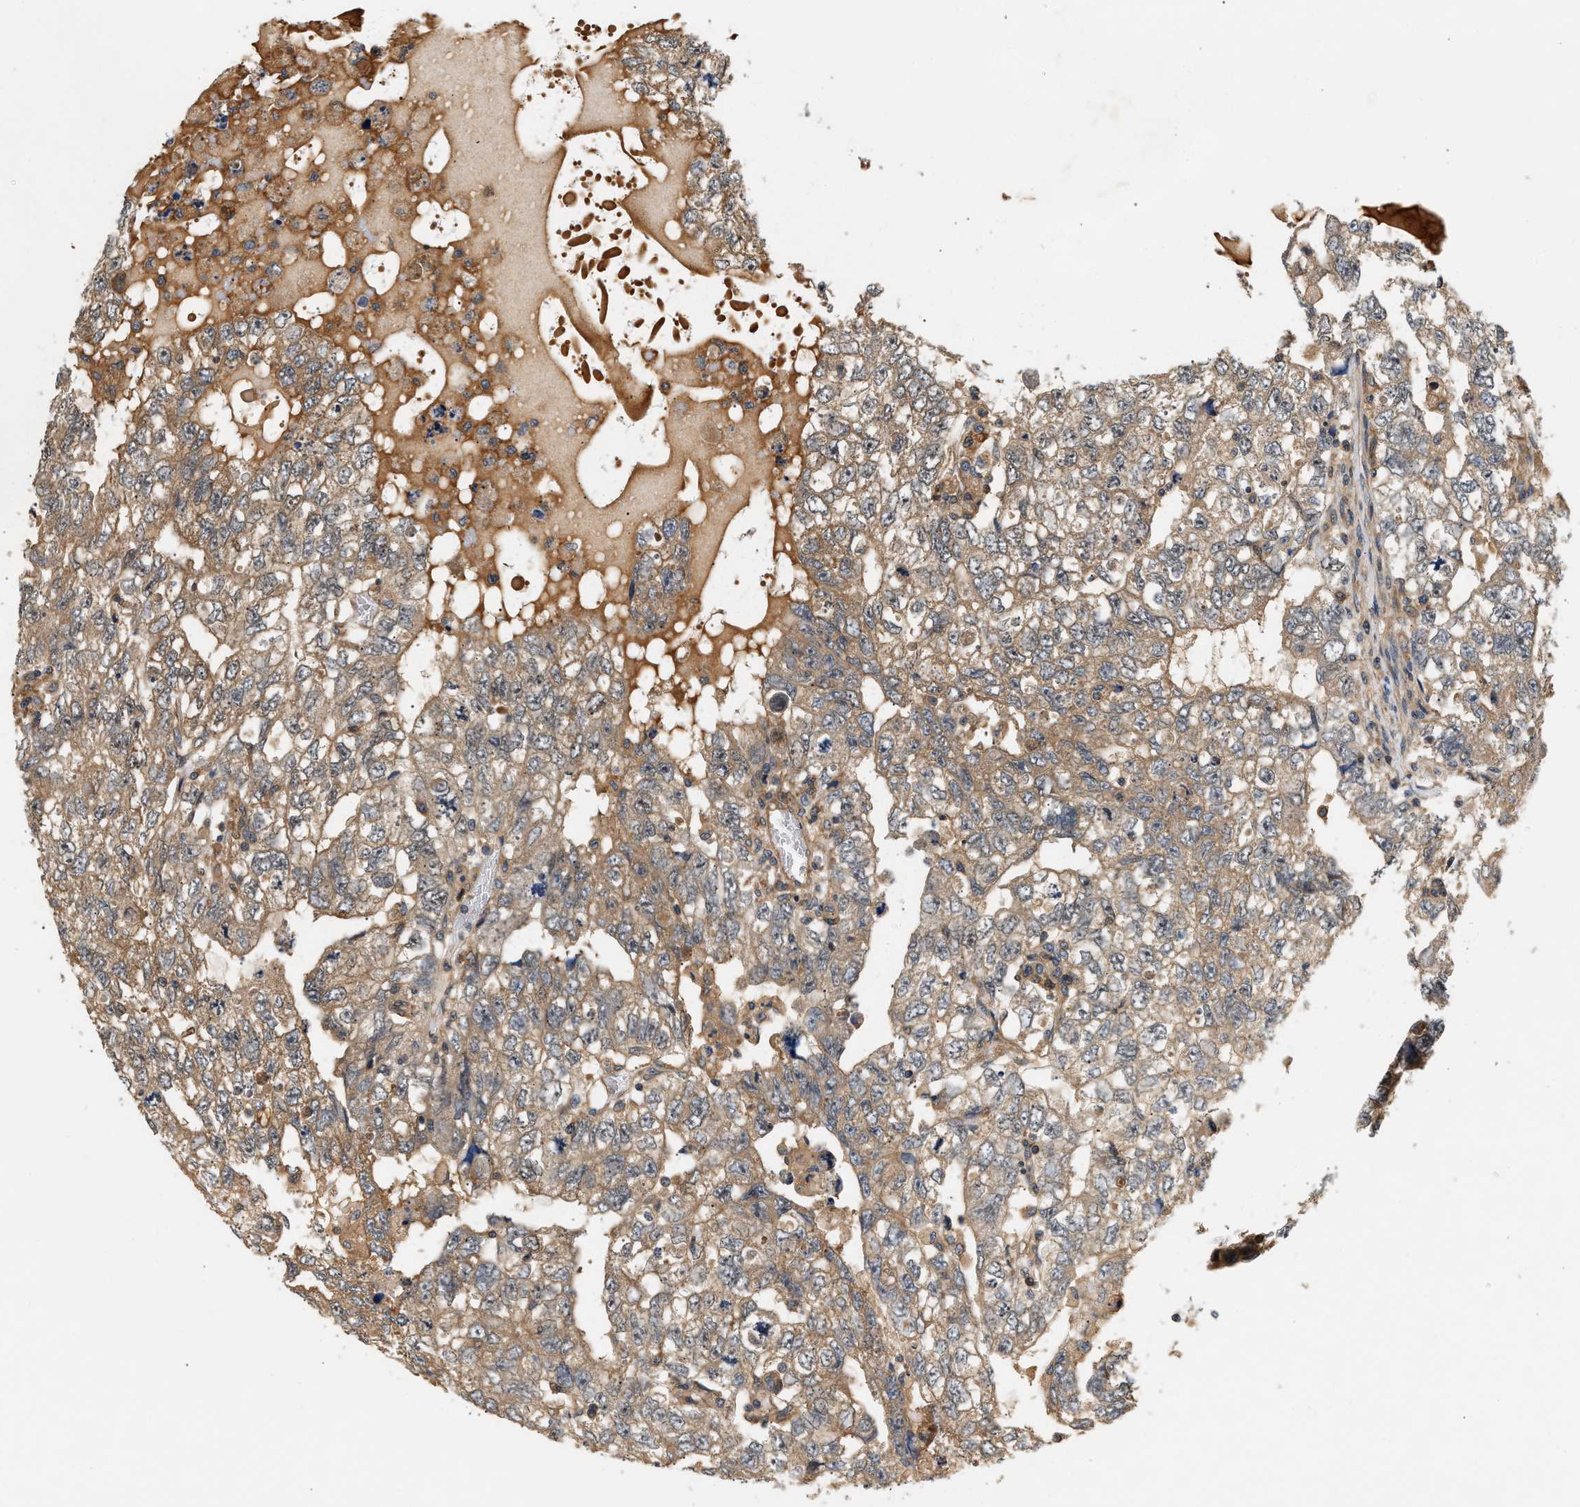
{"staining": {"intensity": "weak", "quantity": ">75%", "location": "cytoplasmic/membranous"}, "tissue": "testis cancer", "cell_type": "Tumor cells", "image_type": "cancer", "snomed": [{"axis": "morphology", "description": "Carcinoma, Embryonal, NOS"}, {"axis": "topography", "description": "Testis"}], "caption": "A brown stain highlights weak cytoplasmic/membranous staining of a protein in human embryonal carcinoma (testis) tumor cells. (IHC, brightfield microscopy, high magnification).", "gene": "FAM78A", "patient": {"sex": "male", "age": 36}}